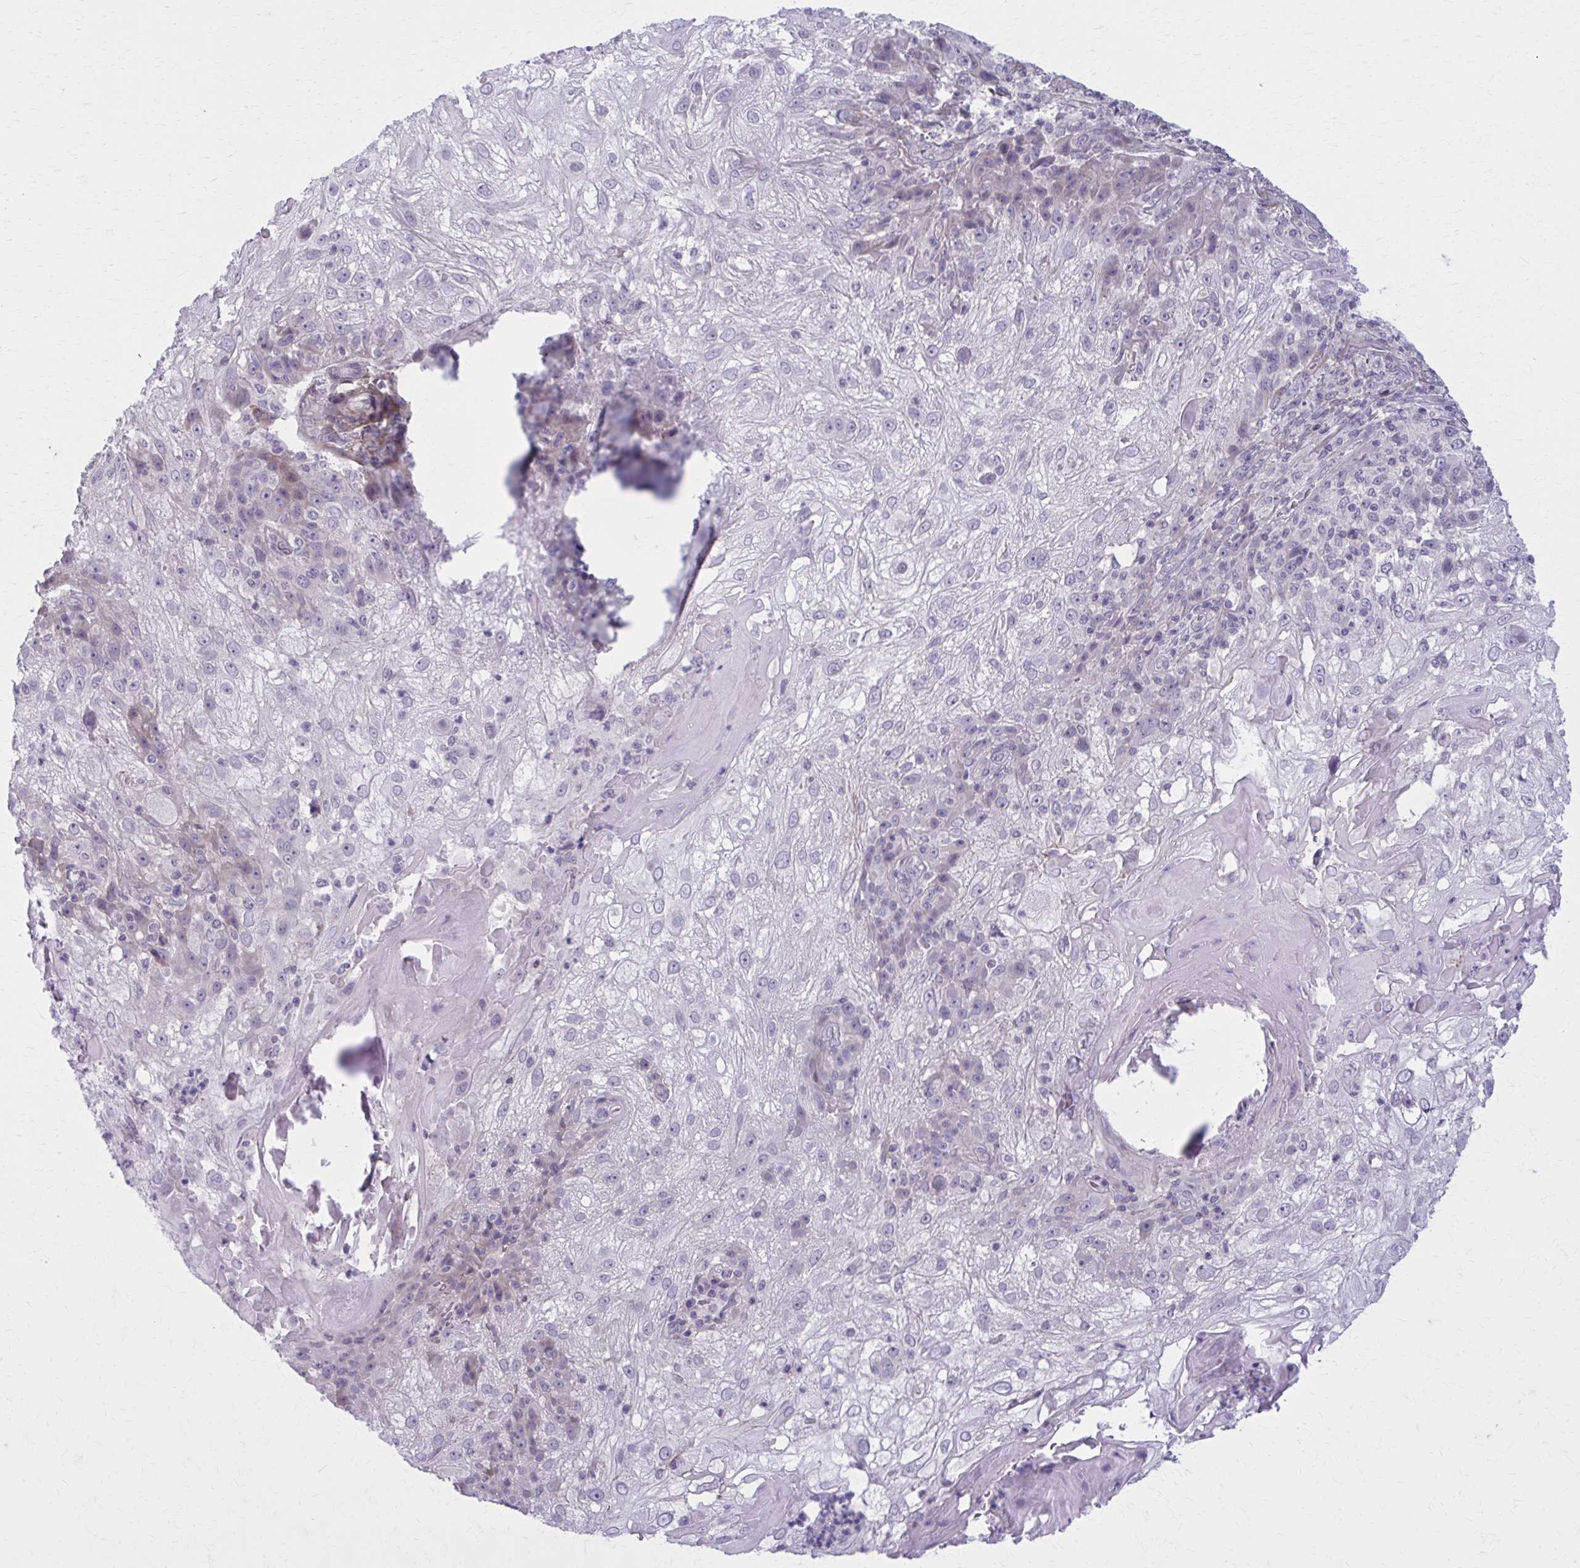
{"staining": {"intensity": "negative", "quantity": "none", "location": "none"}, "tissue": "skin cancer", "cell_type": "Tumor cells", "image_type": "cancer", "snomed": [{"axis": "morphology", "description": "Normal tissue, NOS"}, {"axis": "morphology", "description": "Squamous cell carcinoma, NOS"}, {"axis": "topography", "description": "Skin"}], "caption": "Immunohistochemistry (IHC) histopathology image of skin squamous cell carcinoma stained for a protein (brown), which displays no expression in tumor cells. (Brightfield microscopy of DAB (3,3'-diaminobenzidine) IHC at high magnification).", "gene": "NUMBL", "patient": {"sex": "female", "age": 83}}